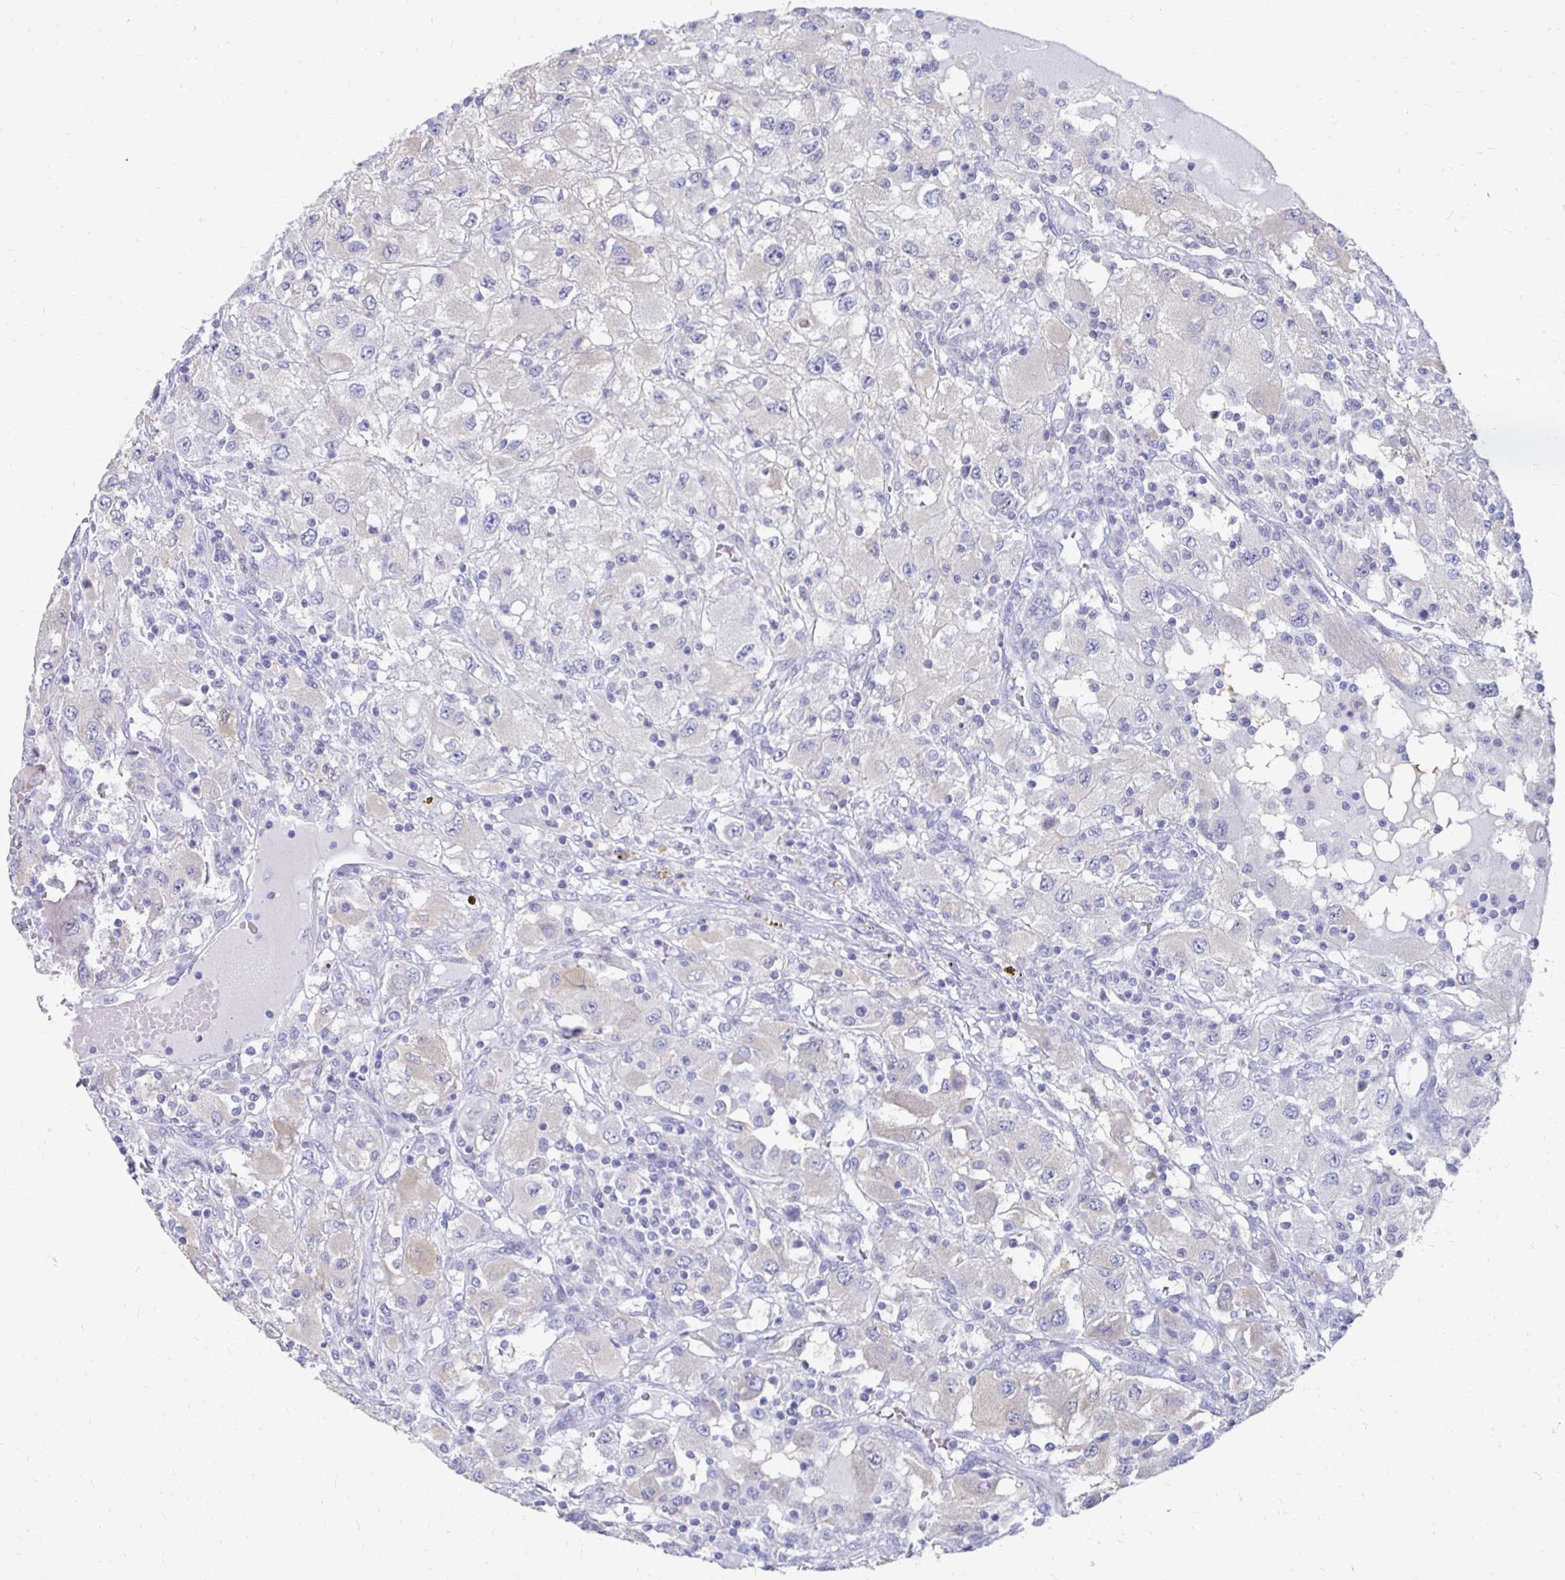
{"staining": {"intensity": "negative", "quantity": "none", "location": "none"}, "tissue": "renal cancer", "cell_type": "Tumor cells", "image_type": "cancer", "snomed": [{"axis": "morphology", "description": "Adenocarcinoma, NOS"}, {"axis": "topography", "description": "Kidney"}], "caption": "Immunohistochemistry (IHC) image of neoplastic tissue: human adenocarcinoma (renal) stained with DAB reveals no significant protein staining in tumor cells.", "gene": "SYCP3", "patient": {"sex": "female", "age": 67}}